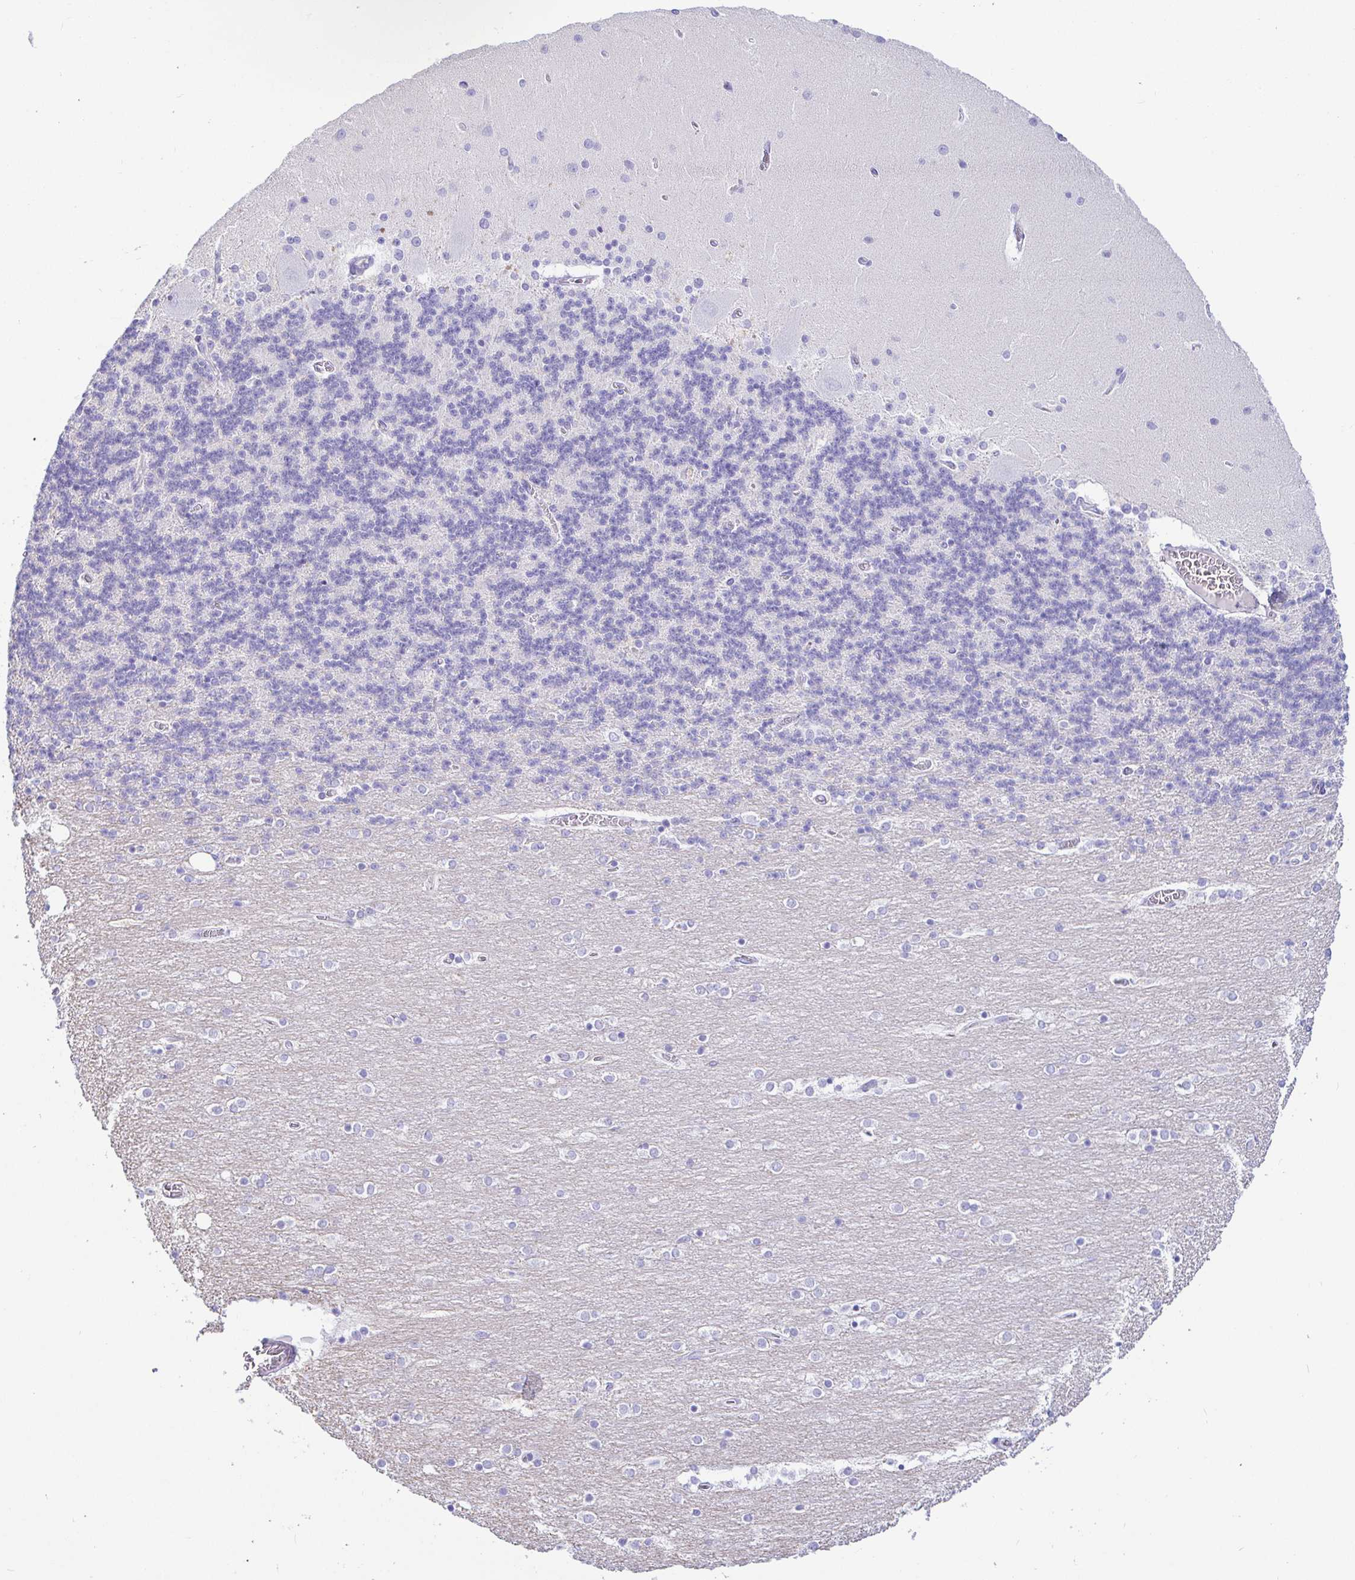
{"staining": {"intensity": "negative", "quantity": "none", "location": "none"}, "tissue": "cerebellum", "cell_type": "Cells in granular layer", "image_type": "normal", "snomed": [{"axis": "morphology", "description": "Normal tissue, NOS"}, {"axis": "topography", "description": "Cerebellum"}], "caption": "The IHC micrograph has no significant expression in cells in granular layer of cerebellum.", "gene": "PINLYP", "patient": {"sex": "female", "age": 54}}